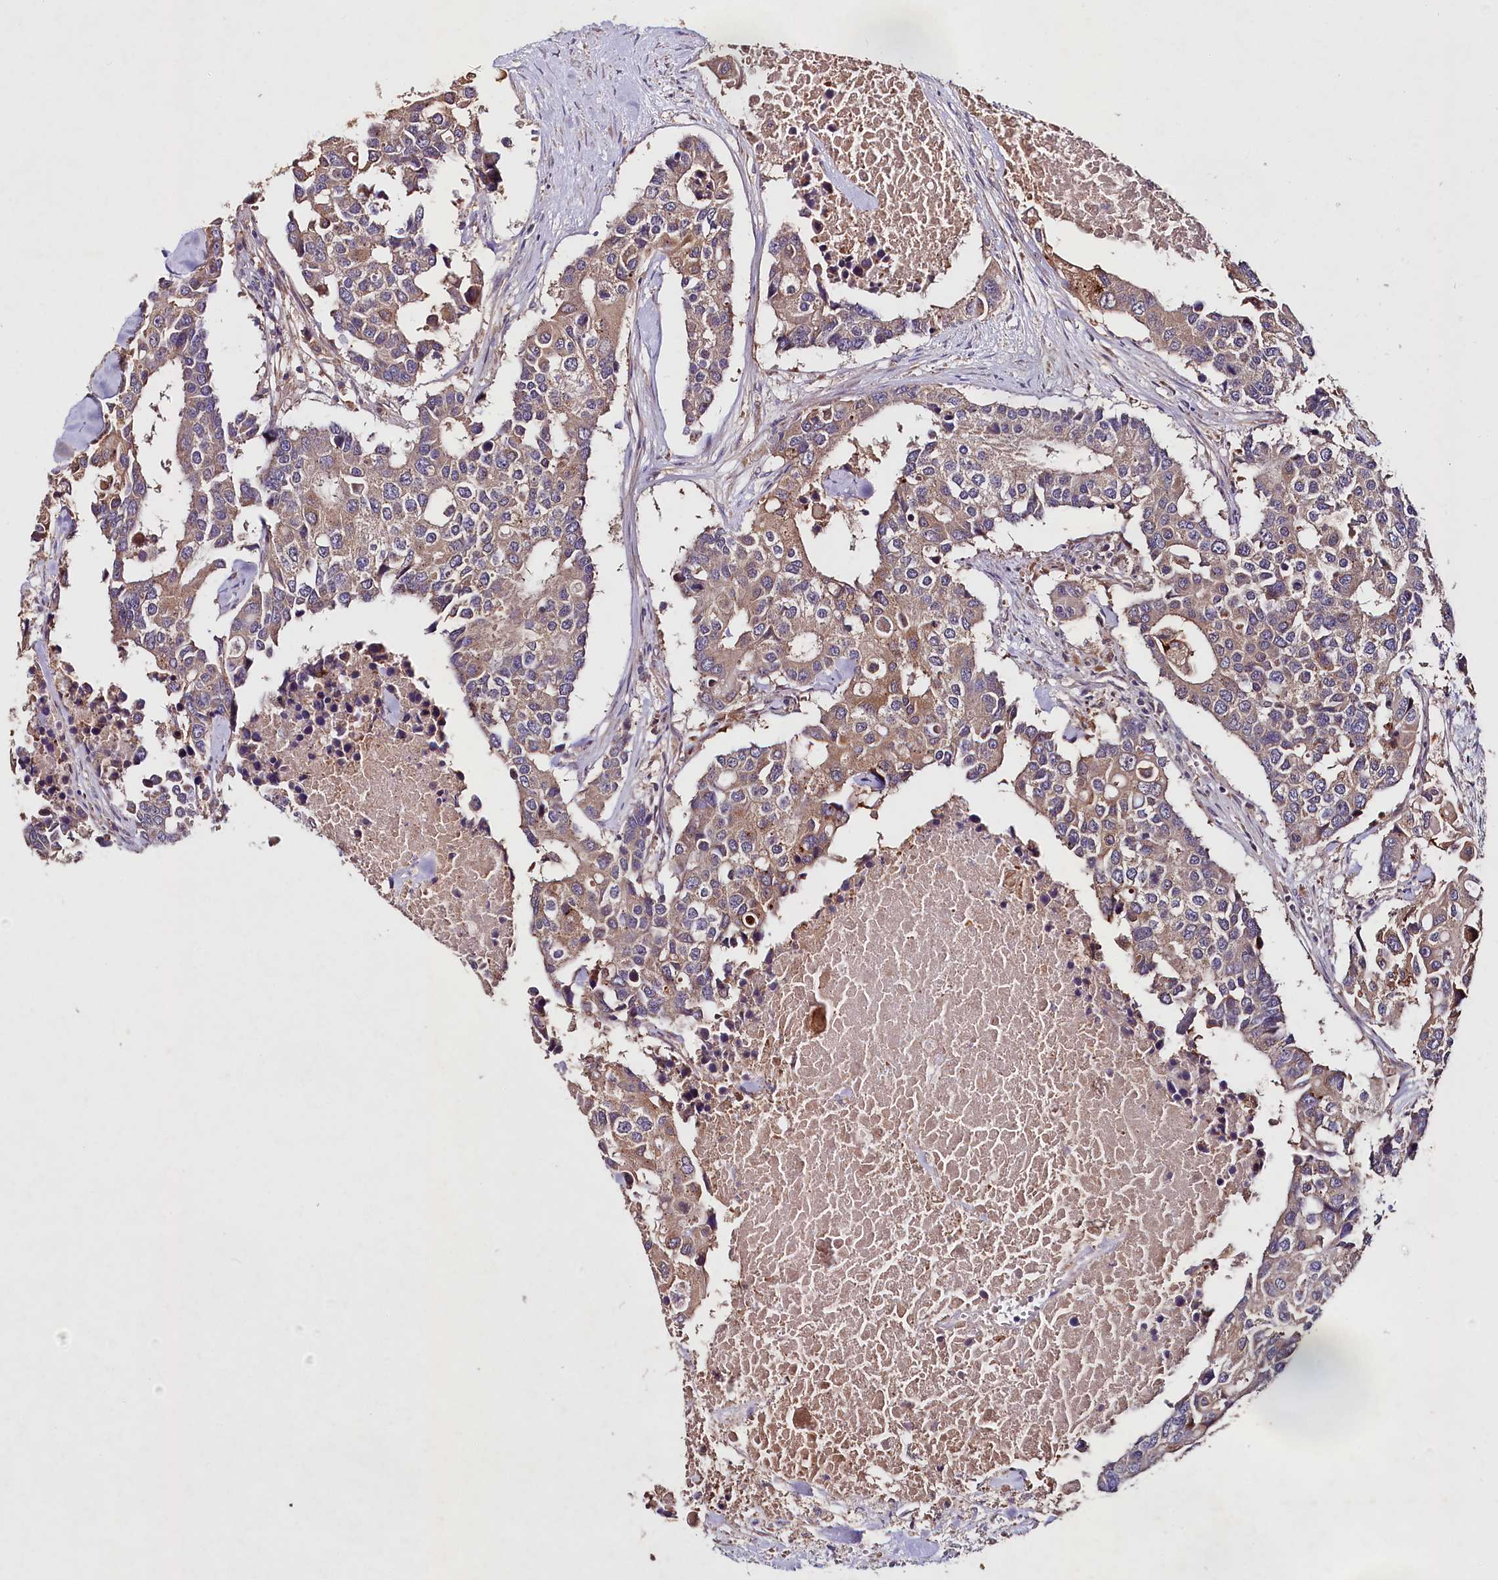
{"staining": {"intensity": "weak", "quantity": ">75%", "location": "cytoplasmic/membranous"}, "tissue": "colorectal cancer", "cell_type": "Tumor cells", "image_type": "cancer", "snomed": [{"axis": "morphology", "description": "Adenocarcinoma, NOS"}, {"axis": "topography", "description": "Colon"}], "caption": "The immunohistochemical stain labels weak cytoplasmic/membranous expression in tumor cells of colorectal adenocarcinoma tissue.", "gene": "ETFBKMT", "patient": {"sex": "male", "age": 77}}